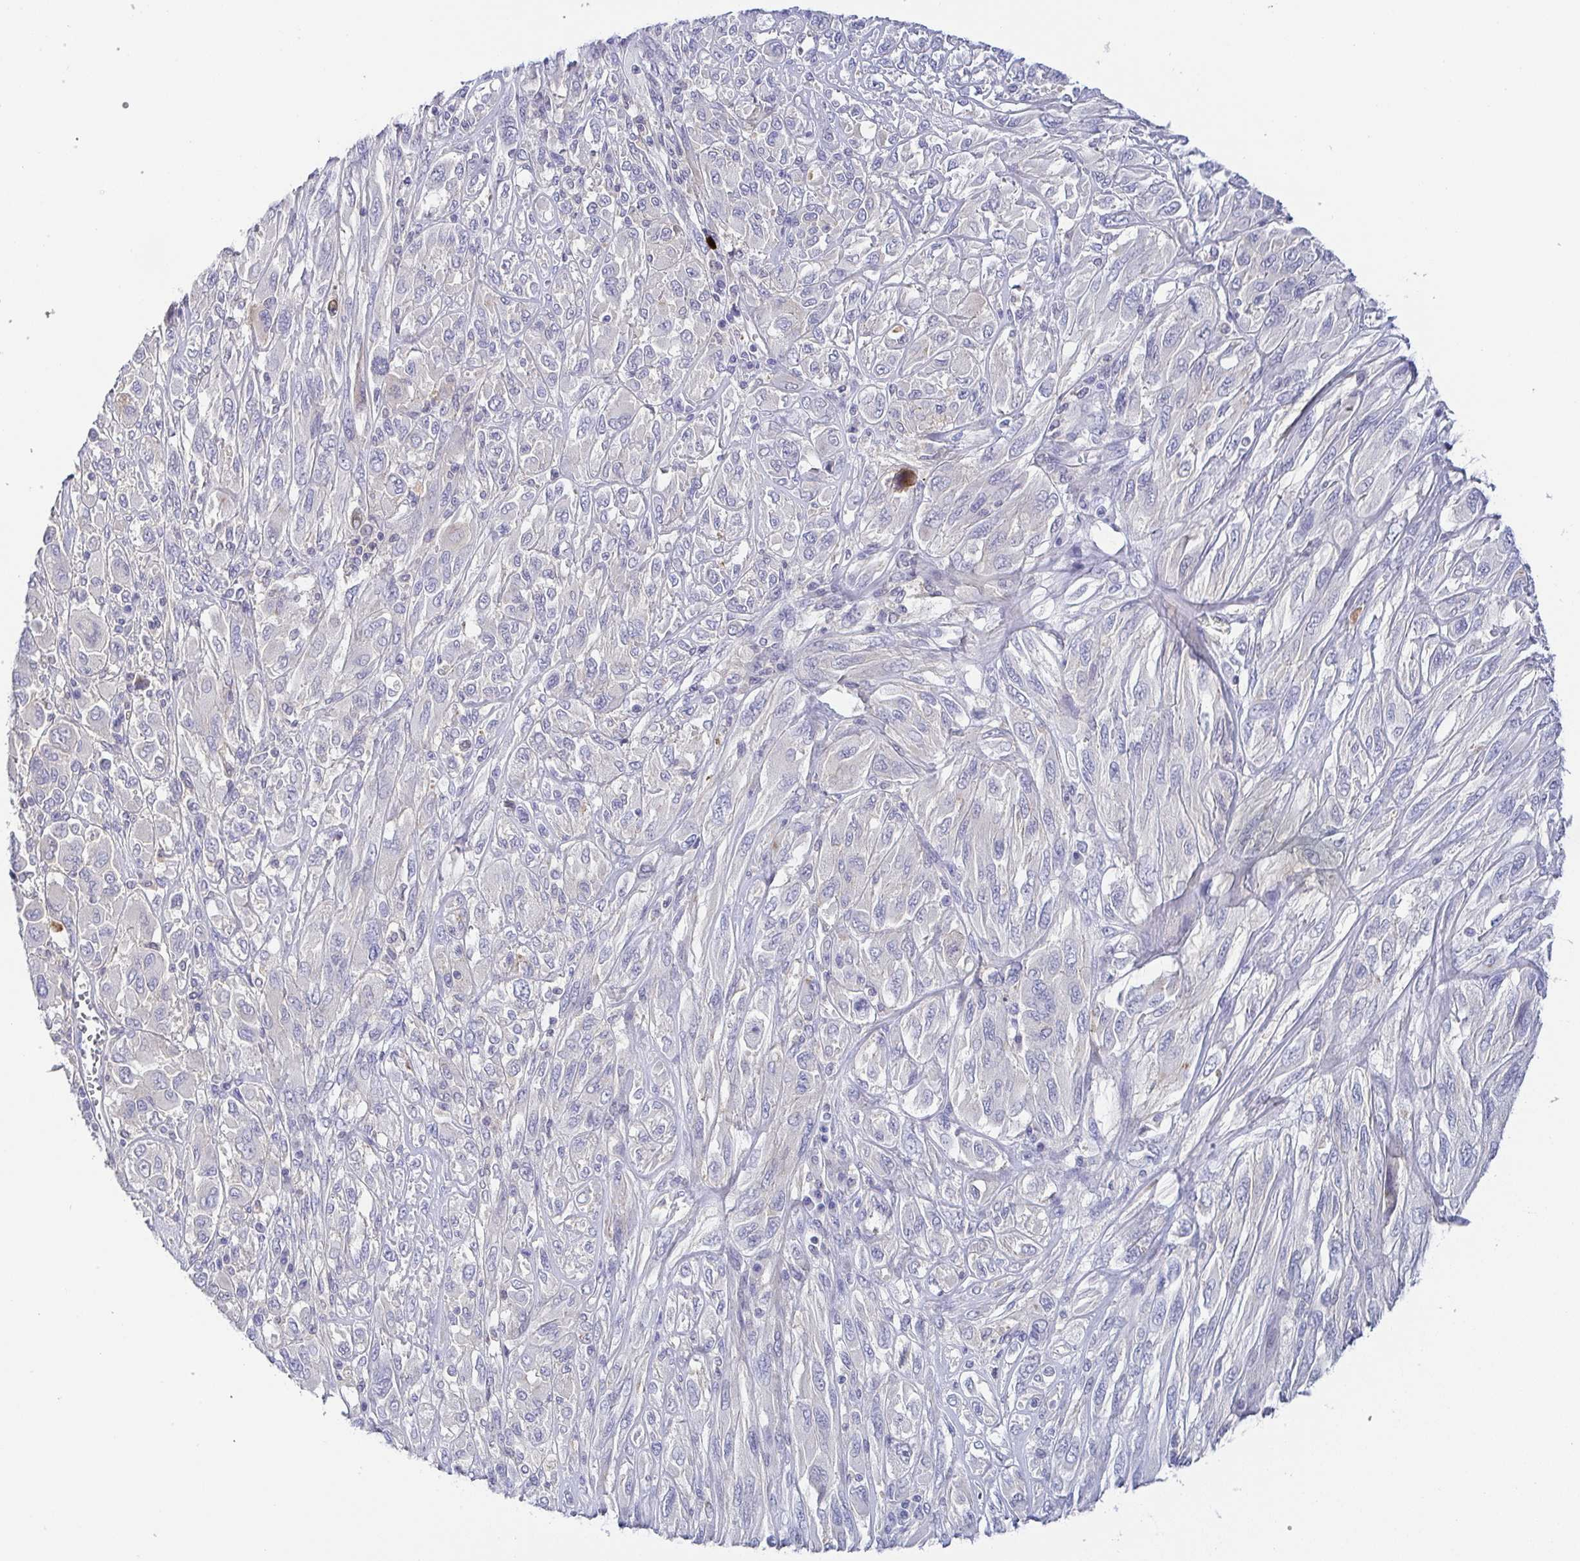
{"staining": {"intensity": "negative", "quantity": "none", "location": "none"}, "tissue": "melanoma", "cell_type": "Tumor cells", "image_type": "cancer", "snomed": [{"axis": "morphology", "description": "Malignant melanoma, NOS"}, {"axis": "topography", "description": "Skin"}], "caption": "High magnification brightfield microscopy of malignant melanoma stained with DAB (3,3'-diaminobenzidine) (brown) and counterstained with hematoxylin (blue): tumor cells show no significant staining. (DAB (3,3'-diaminobenzidine) immunohistochemistry (IHC), high magnification).", "gene": "RNASE7", "patient": {"sex": "female", "age": 91}}